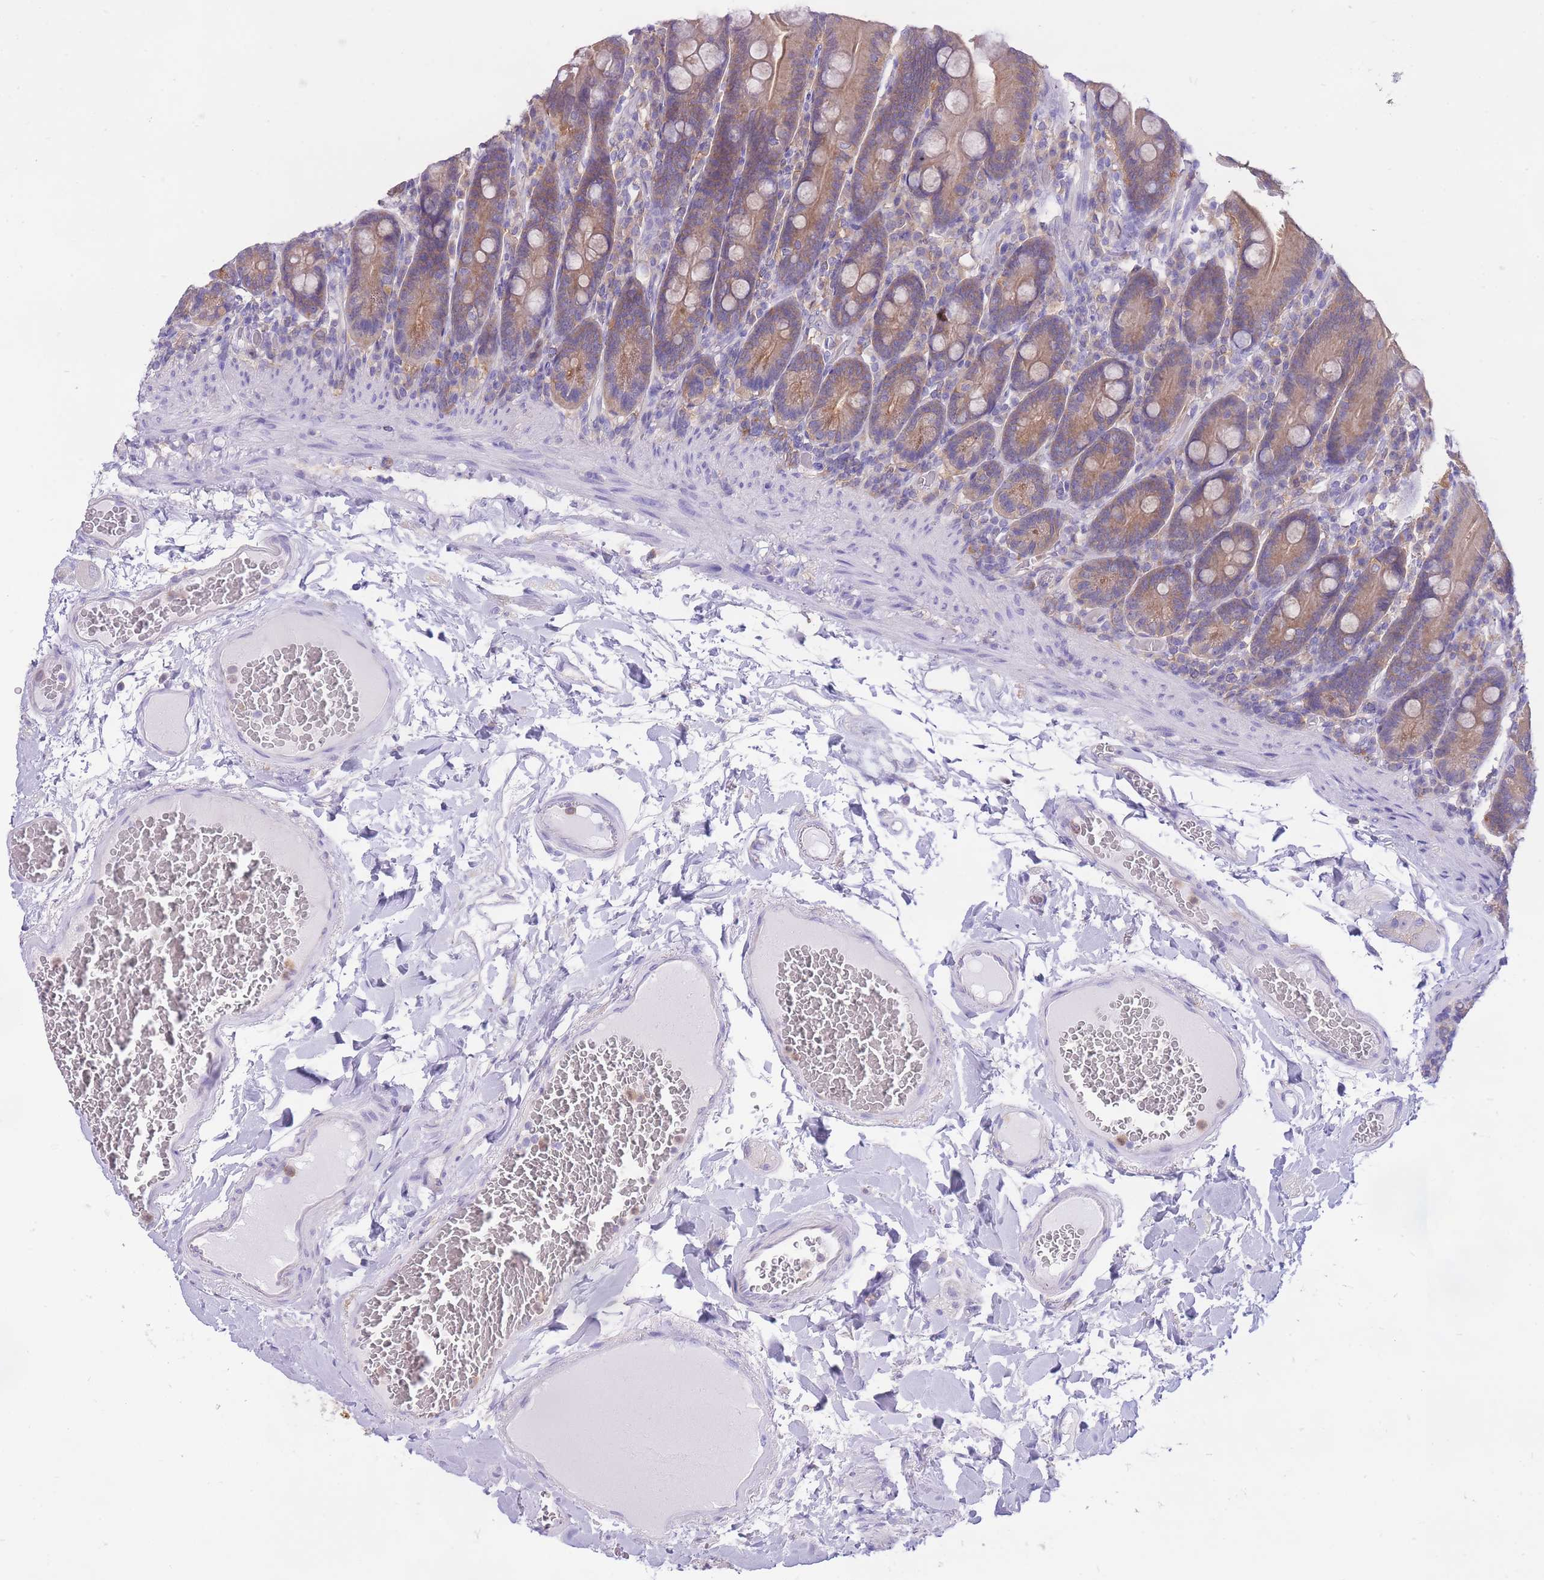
{"staining": {"intensity": "moderate", "quantity": ">75%", "location": "cytoplasmic/membranous"}, "tissue": "duodenum", "cell_type": "Glandular cells", "image_type": "normal", "snomed": [{"axis": "morphology", "description": "Normal tissue, NOS"}, {"axis": "topography", "description": "Duodenum"}], "caption": "Immunohistochemical staining of normal human duodenum demonstrates moderate cytoplasmic/membranous protein expression in about >75% of glandular cells.", "gene": "NAMPT", "patient": {"sex": "female", "age": 62}}